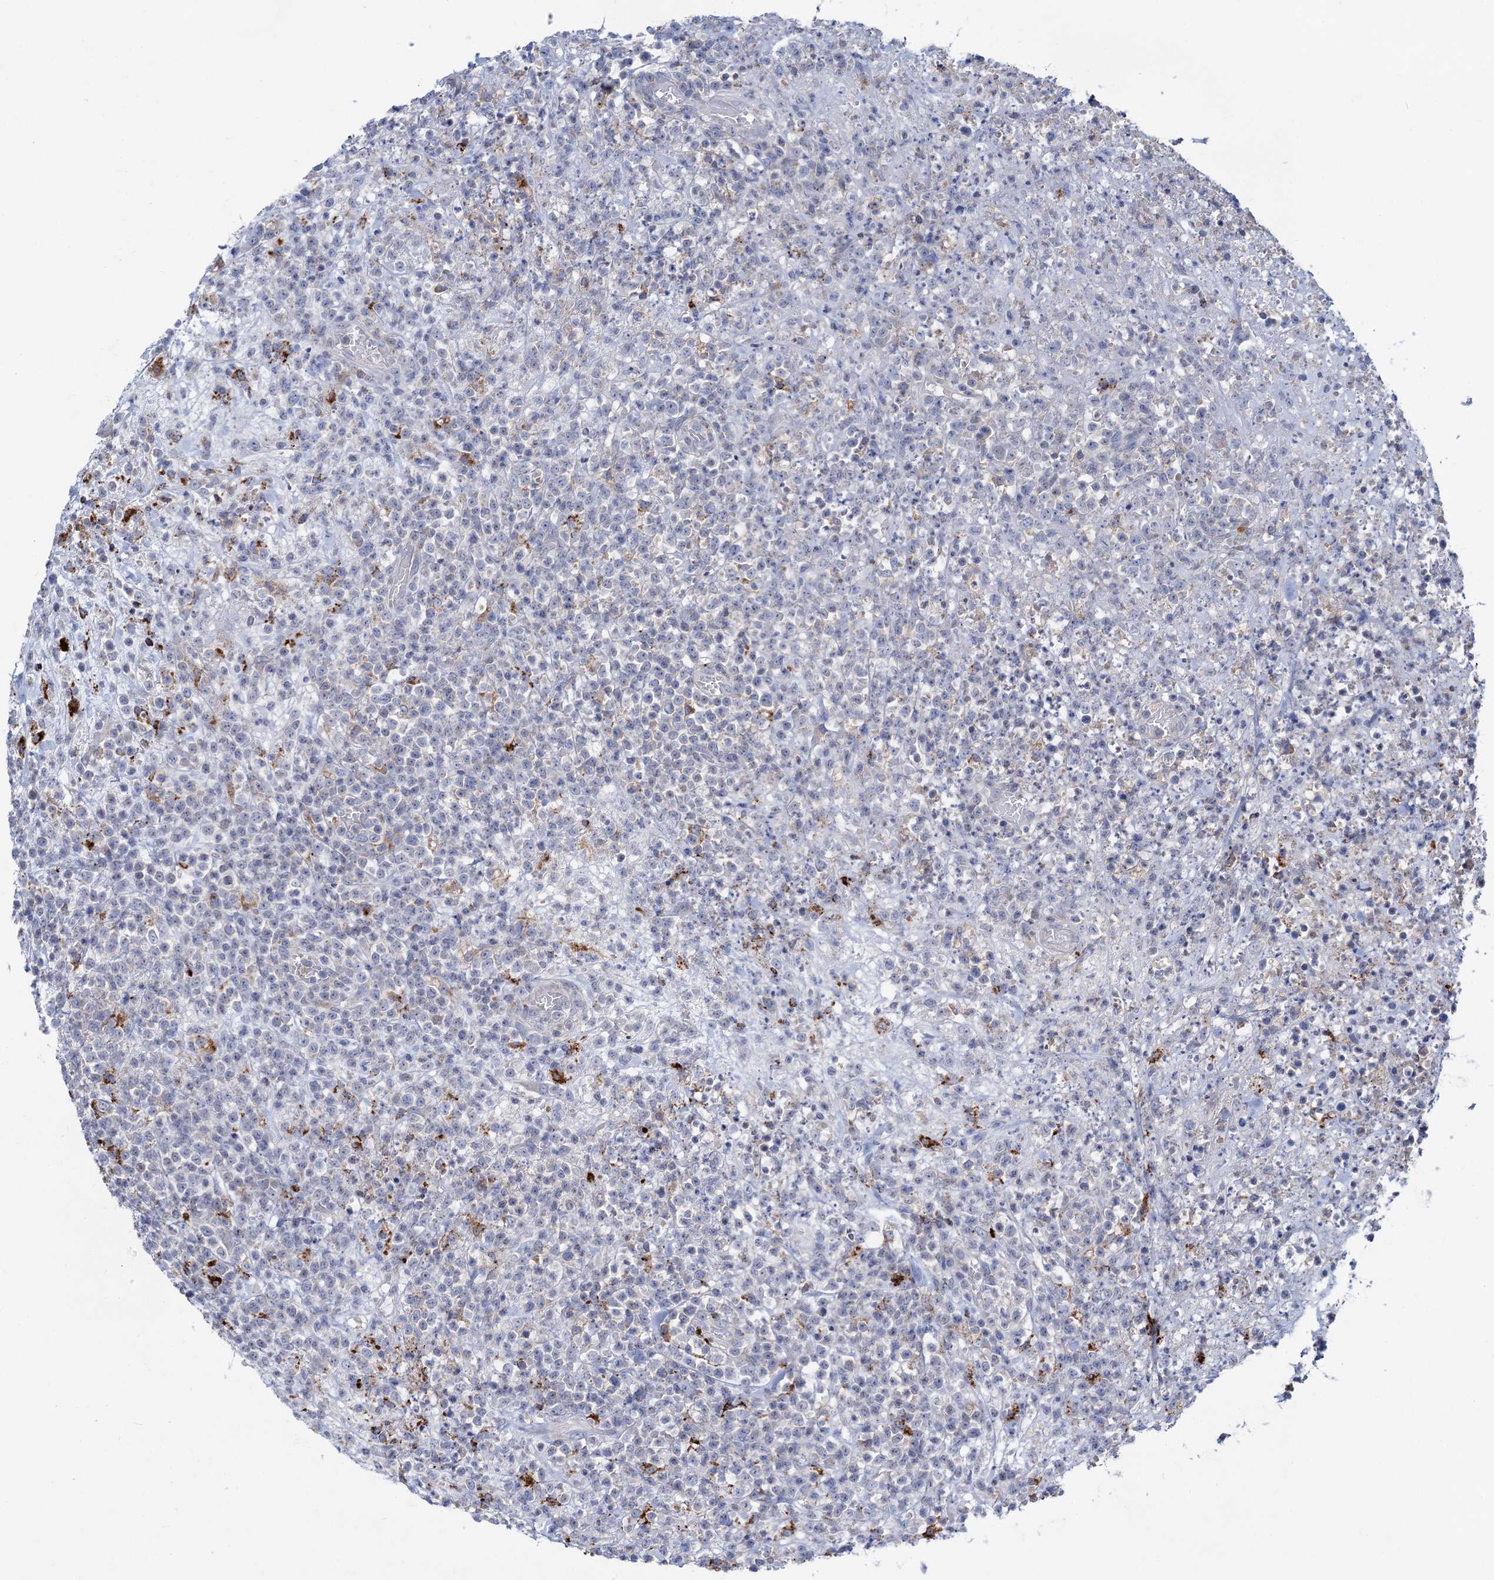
{"staining": {"intensity": "negative", "quantity": "none", "location": "none"}, "tissue": "lymphoma", "cell_type": "Tumor cells", "image_type": "cancer", "snomed": [{"axis": "morphology", "description": "Malignant lymphoma, non-Hodgkin's type, High grade"}, {"axis": "topography", "description": "Colon"}], "caption": "Micrograph shows no significant protein positivity in tumor cells of malignant lymphoma, non-Hodgkin's type (high-grade).", "gene": "ANKS3", "patient": {"sex": "female", "age": 53}}